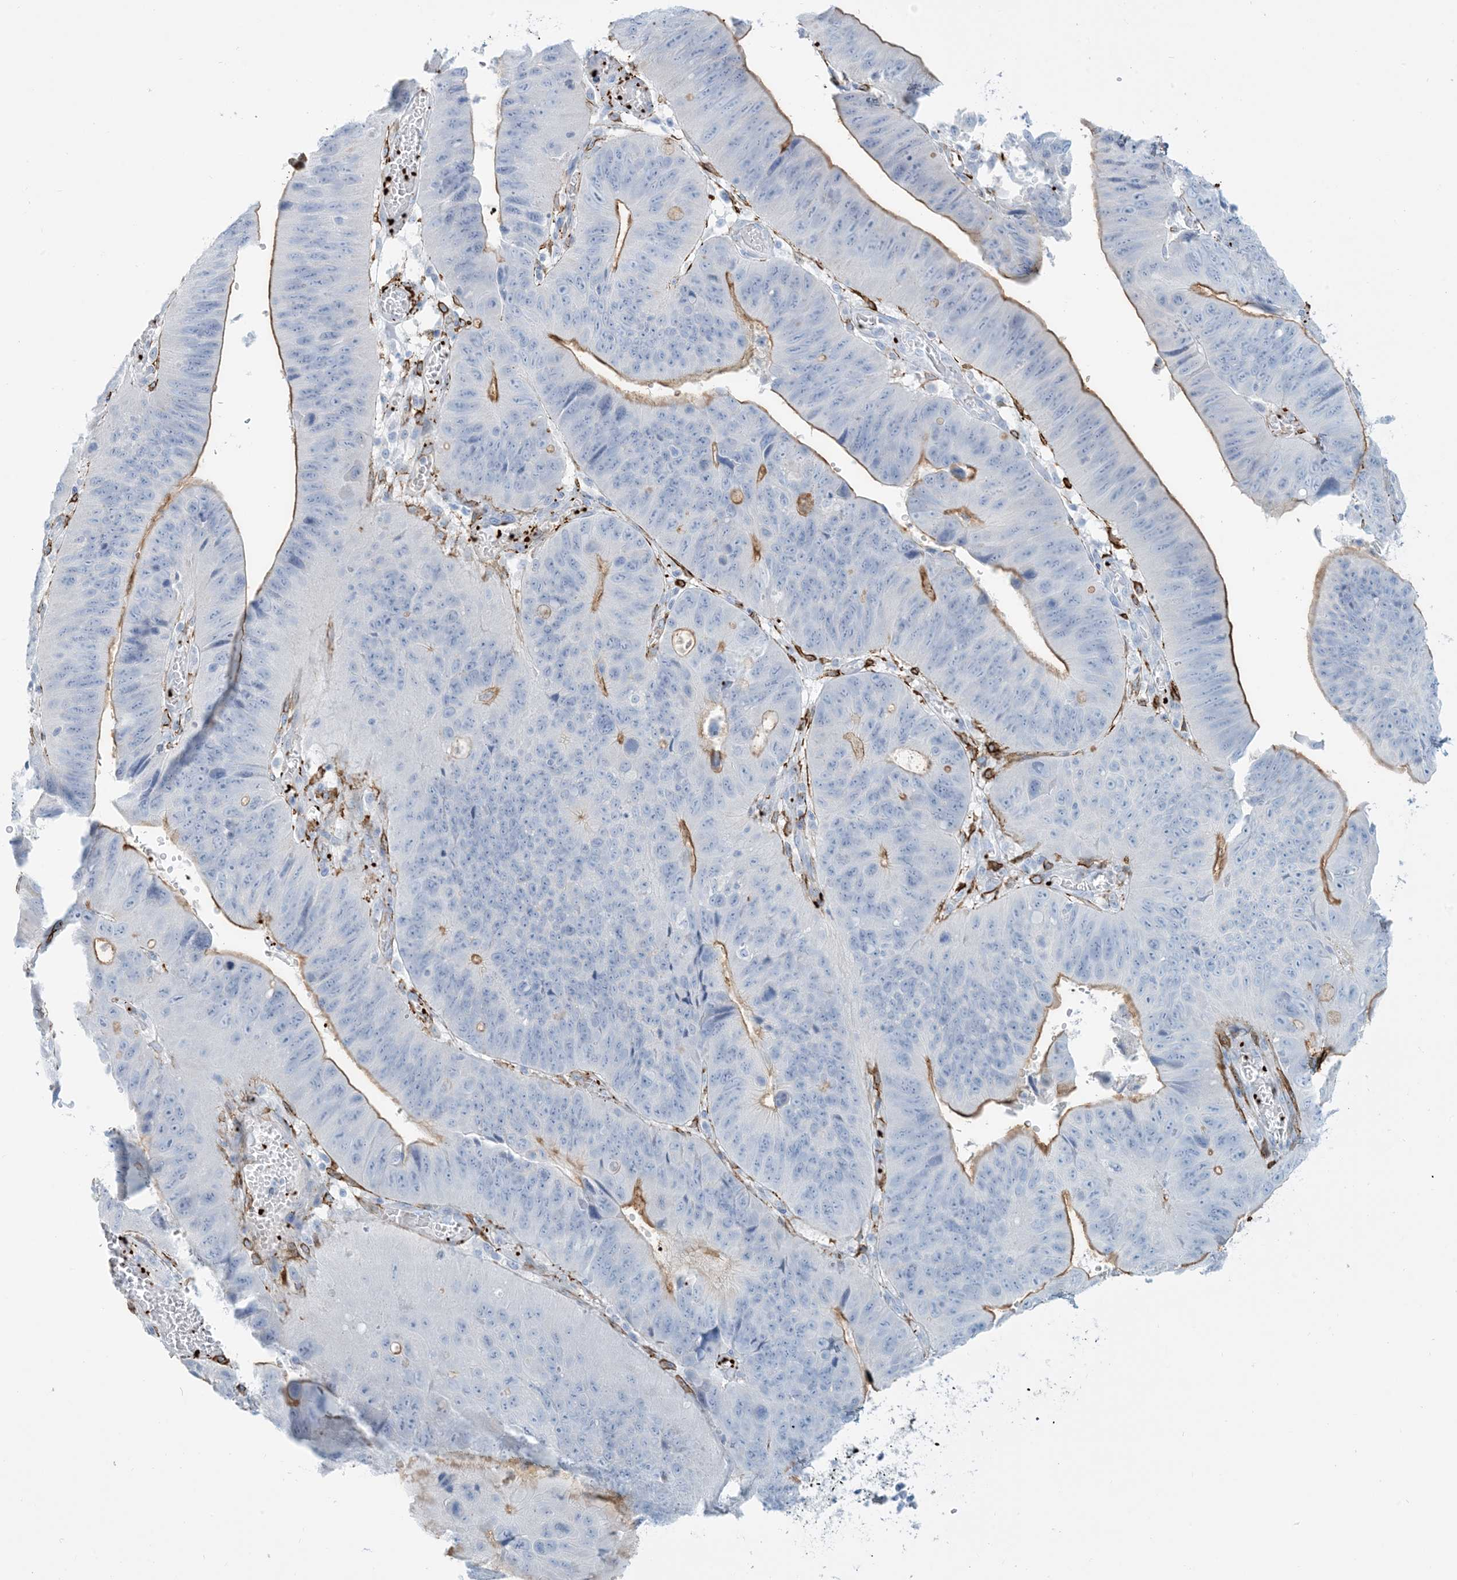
{"staining": {"intensity": "moderate", "quantity": "25%-75%", "location": "cytoplasmic/membranous"}, "tissue": "stomach cancer", "cell_type": "Tumor cells", "image_type": "cancer", "snomed": [{"axis": "morphology", "description": "Adenocarcinoma, NOS"}, {"axis": "topography", "description": "Stomach"}], "caption": "DAB immunohistochemical staining of stomach cancer reveals moderate cytoplasmic/membranous protein positivity in about 25%-75% of tumor cells. (Stains: DAB in brown, nuclei in blue, Microscopy: brightfield microscopy at high magnification).", "gene": "EPS8L3", "patient": {"sex": "male", "age": 59}}